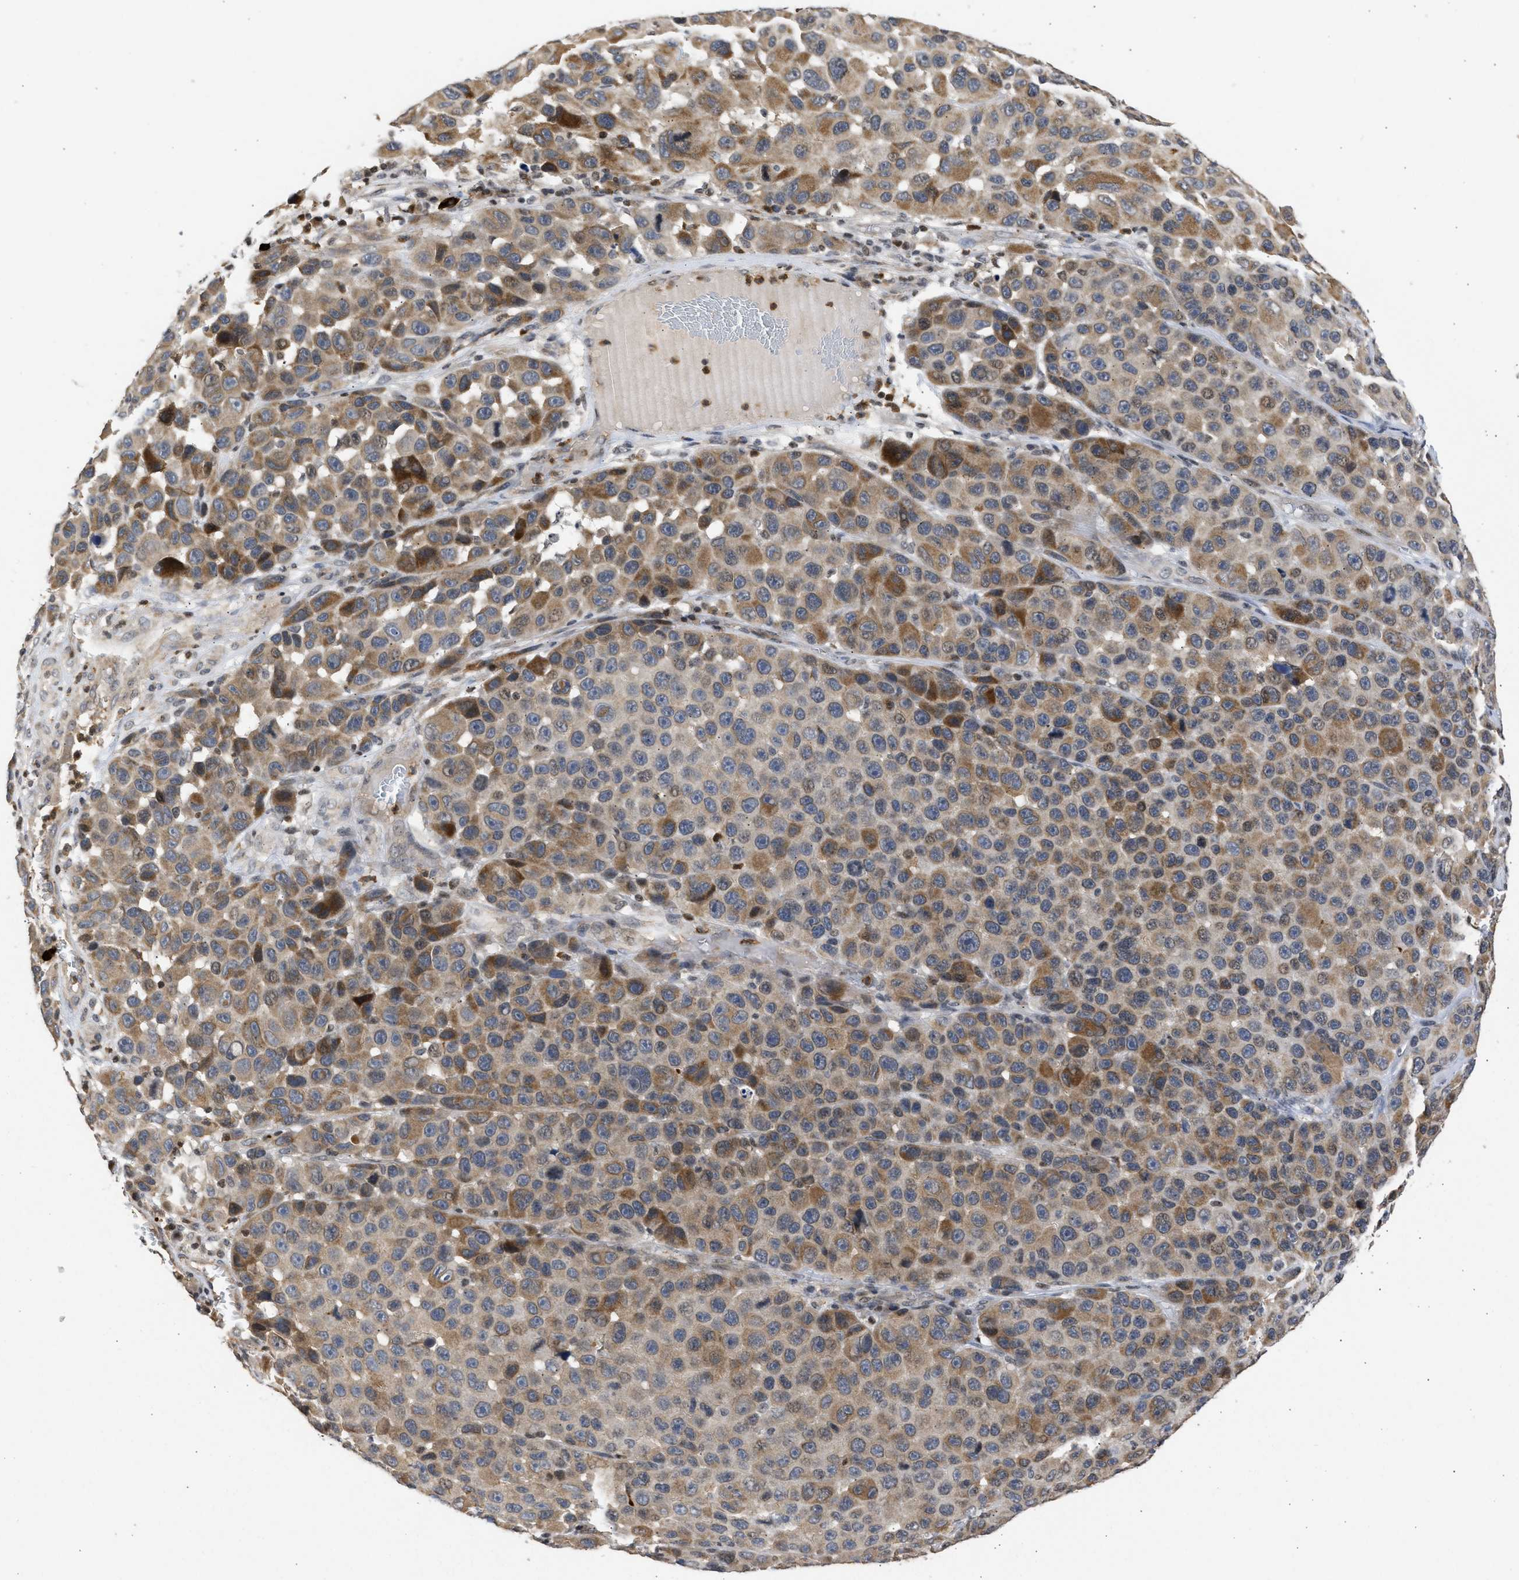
{"staining": {"intensity": "moderate", "quantity": "25%-75%", "location": "cytoplasmic/membranous"}, "tissue": "melanoma", "cell_type": "Tumor cells", "image_type": "cancer", "snomed": [{"axis": "morphology", "description": "Malignant melanoma, NOS"}, {"axis": "topography", "description": "Skin"}], "caption": "Protein staining displays moderate cytoplasmic/membranous positivity in approximately 25%-75% of tumor cells in malignant melanoma. (DAB (3,3'-diaminobenzidine) IHC with brightfield microscopy, high magnification).", "gene": "ENSG00000142539", "patient": {"sex": "male", "age": 53}}